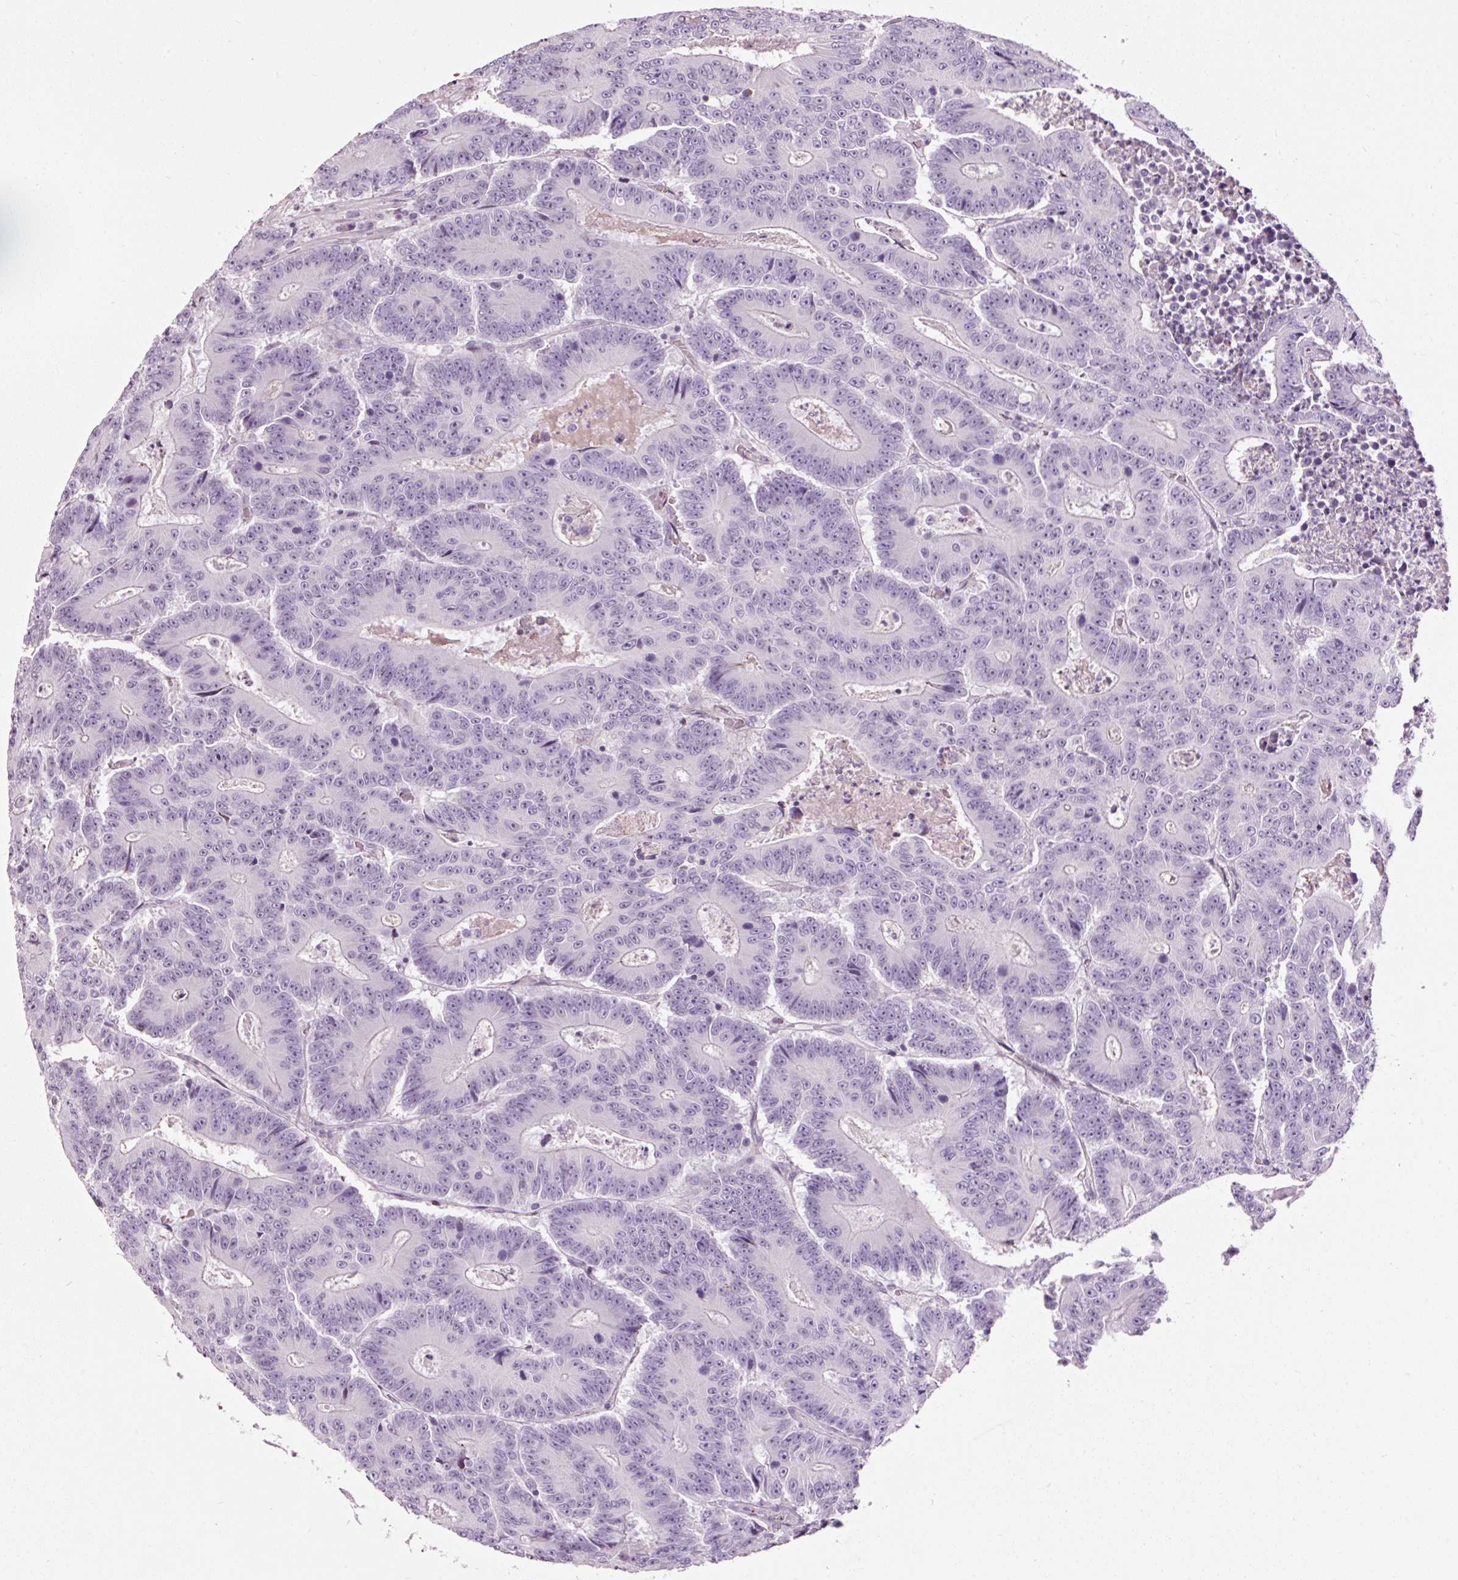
{"staining": {"intensity": "negative", "quantity": "none", "location": "none"}, "tissue": "colorectal cancer", "cell_type": "Tumor cells", "image_type": "cancer", "snomed": [{"axis": "morphology", "description": "Adenocarcinoma, NOS"}, {"axis": "topography", "description": "Colon"}], "caption": "Immunohistochemical staining of colorectal cancer (adenocarcinoma) reveals no significant positivity in tumor cells.", "gene": "MUC5AC", "patient": {"sex": "male", "age": 83}}